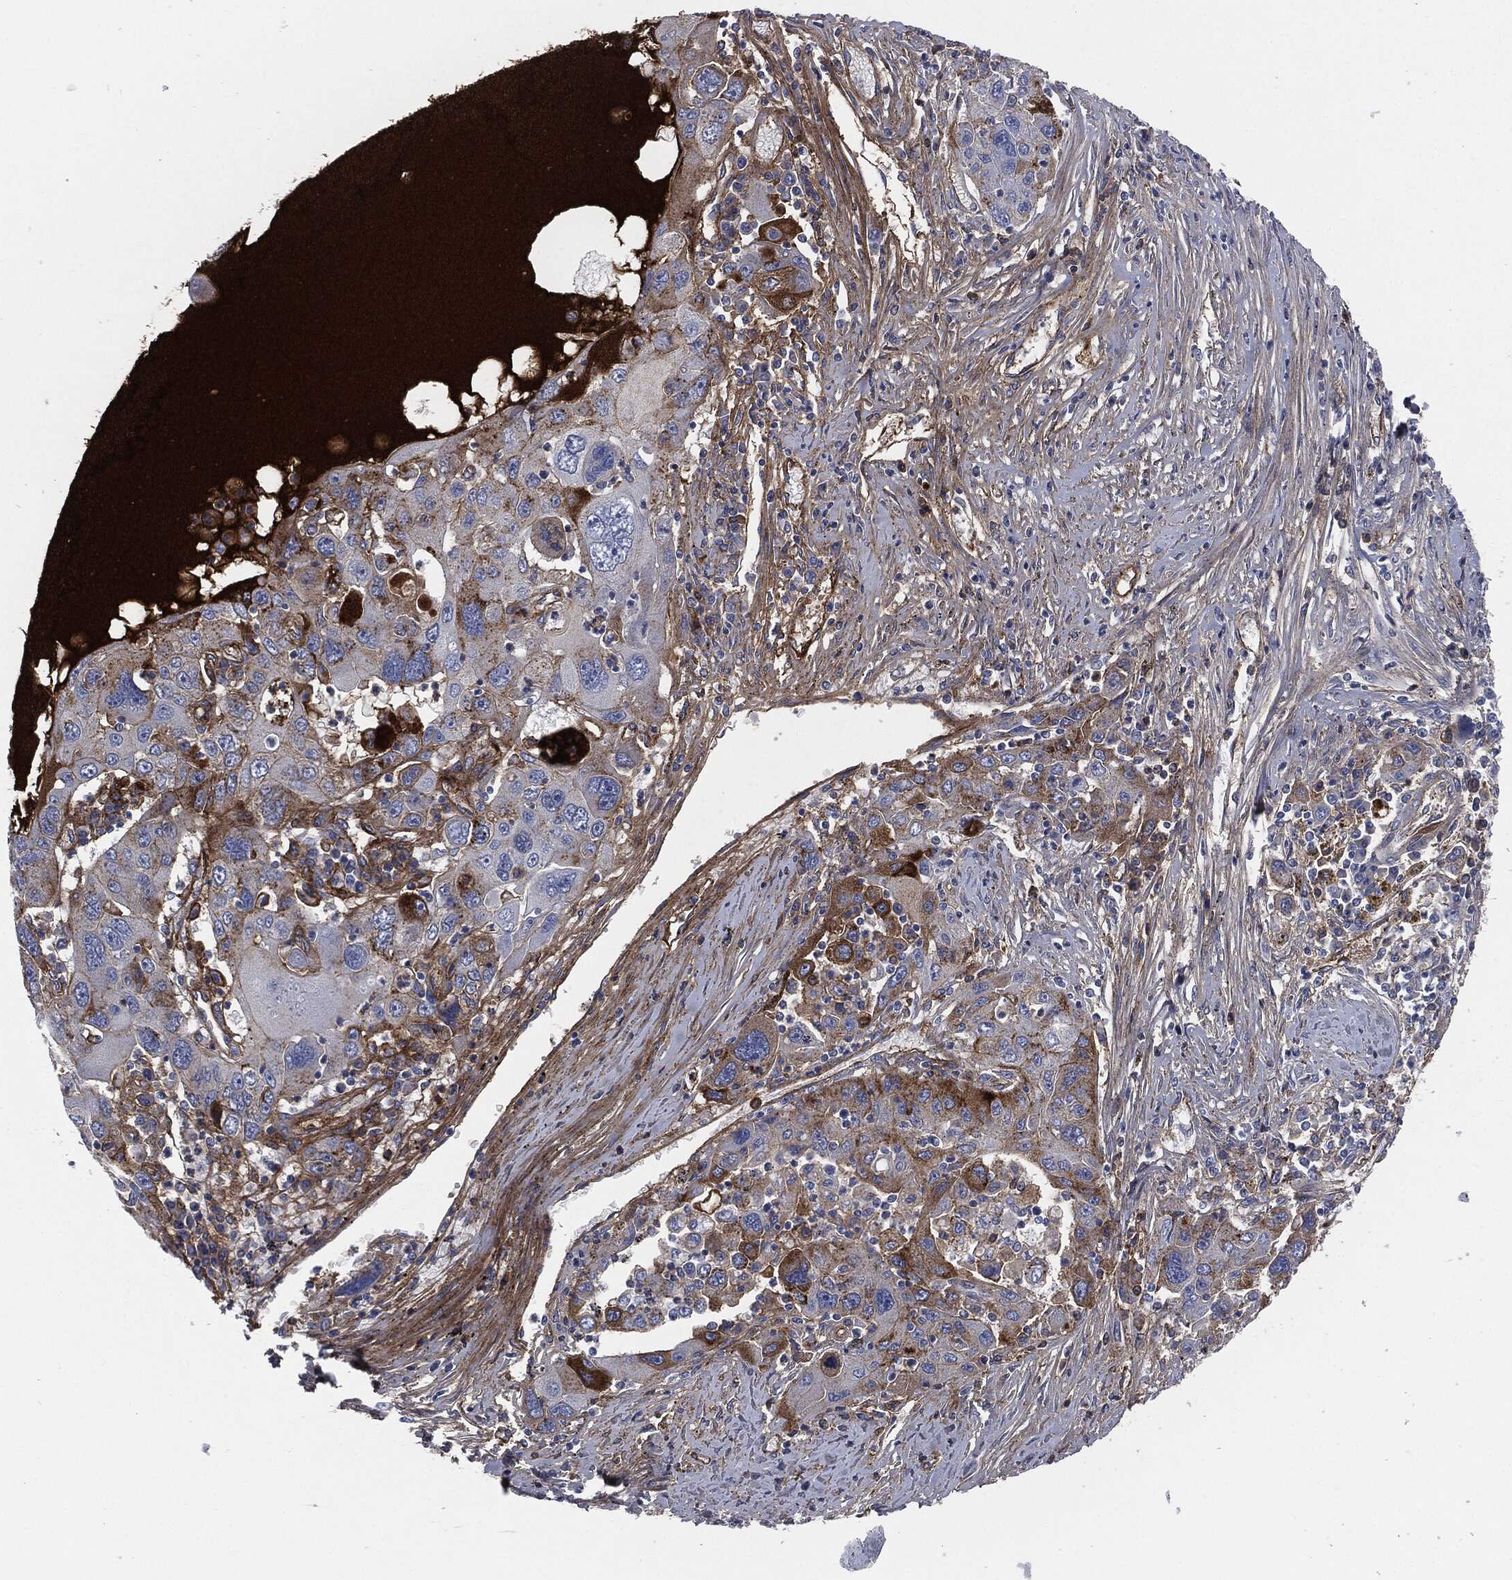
{"staining": {"intensity": "moderate", "quantity": "<25%", "location": "cytoplasmic/membranous"}, "tissue": "stomach cancer", "cell_type": "Tumor cells", "image_type": "cancer", "snomed": [{"axis": "morphology", "description": "Adenocarcinoma, NOS"}, {"axis": "topography", "description": "Stomach"}], "caption": "Tumor cells reveal moderate cytoplasmic/membranous expression in approximately <25% of cells in adenocarcinoma (stomach).", "gene": "APOB", "patient": {"sex": "male", "age": 56}}